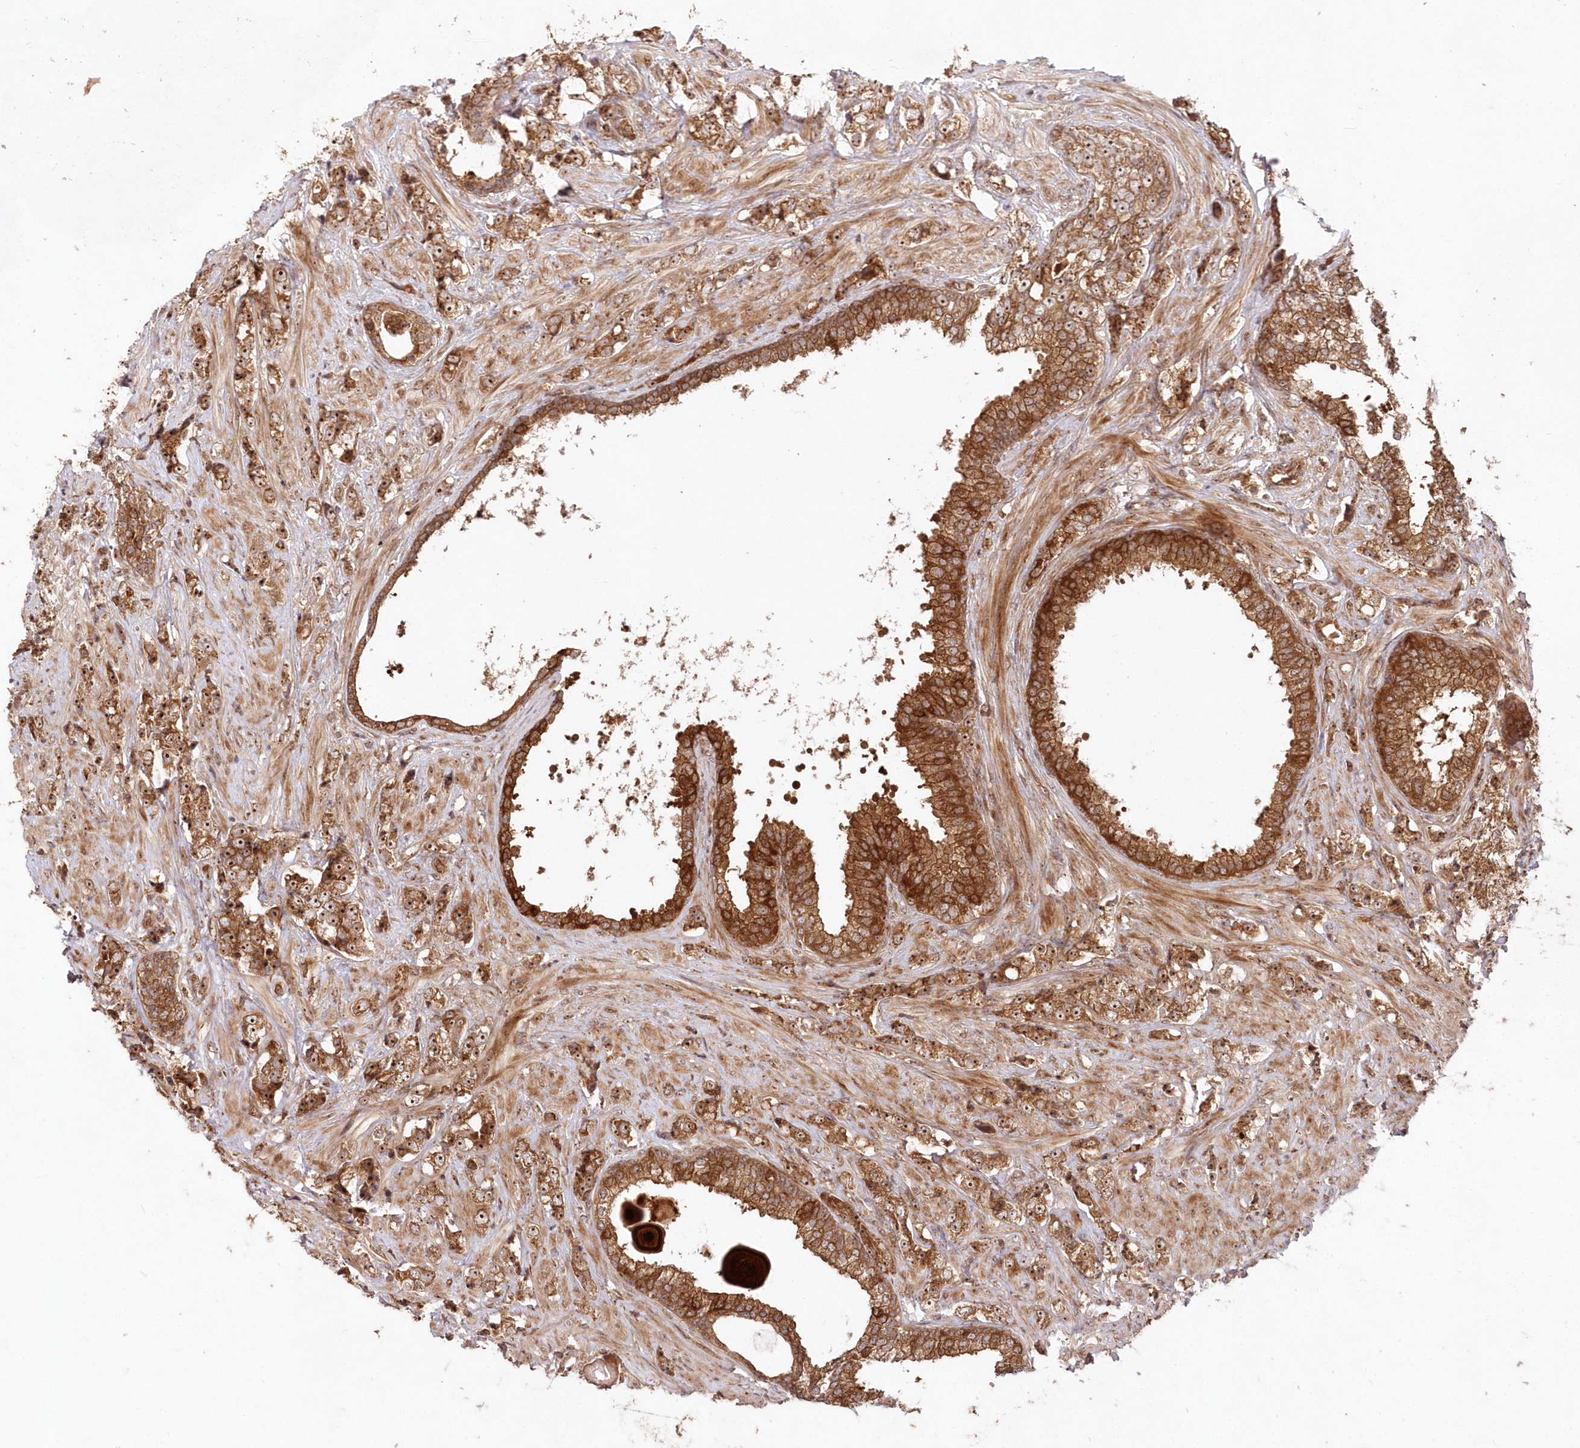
{"staining": {"intensity": "moderate", "quantity": ">75%", "location": "cytoplasmic/membranous,nuclear"}, "tissue": "prostate cancer", "cell_type": "Tumor cells", "image_type": "cancer", "snomed": [{"axis": "morphology", "description": "Adenocarcinoma, High grade"}, {"axis": "topography", "description": "Prostate"}], "caption": "Prostate cancer stained with DAB (3,3'-diaminobenzidine) IHC reveals medium levels of moderate cytoplasmic/membranous and nuclear staining in about >75% of tumor cells.", "gene": "SERINC1", "patient": {"sex": "male", "age": 69}}